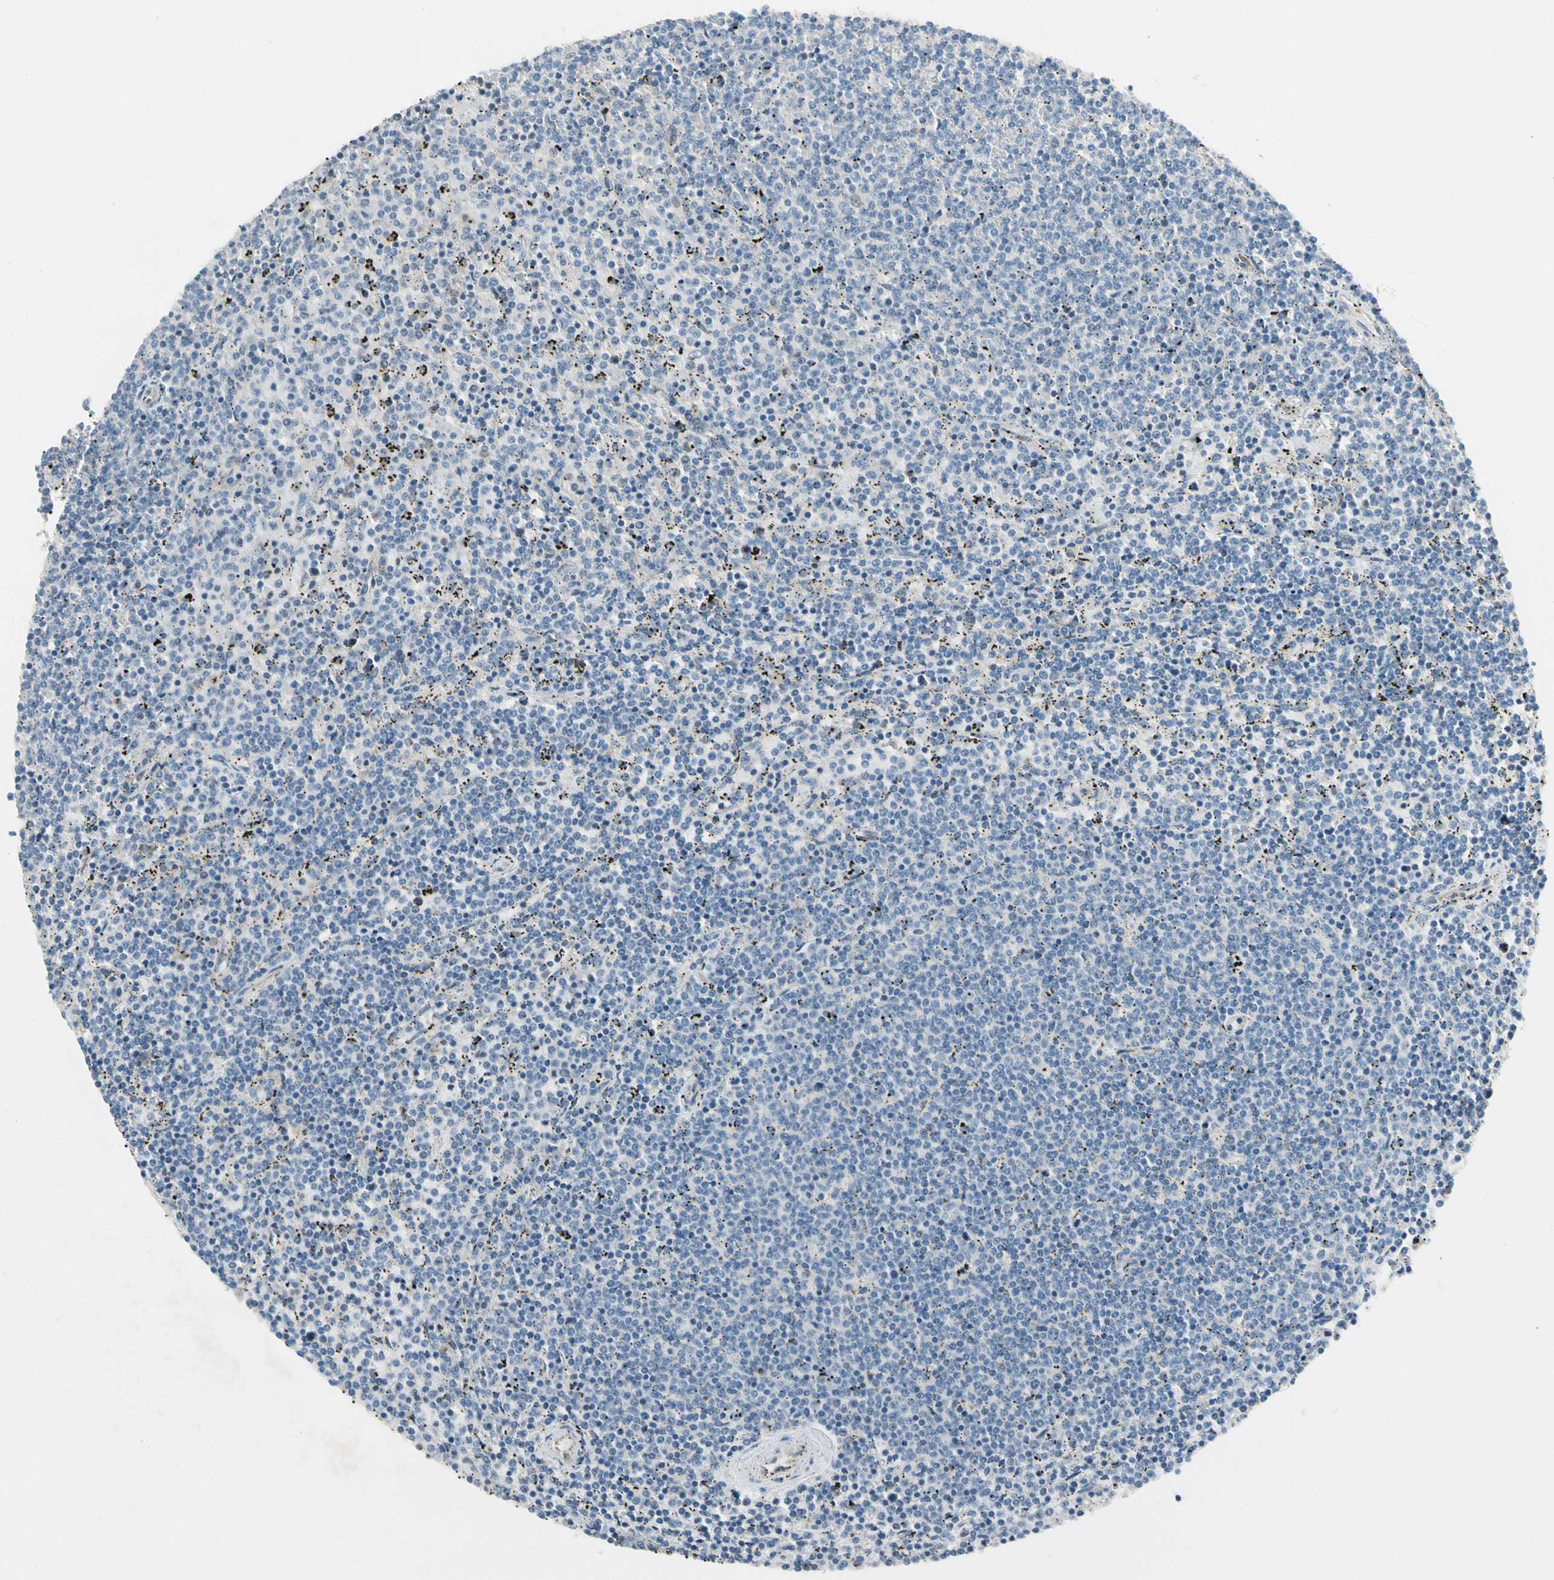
{"staining": {"intensity": "negative", "quantity": "none", "location": "none"}, "tissue": "lymphoma", "cell_type": "Tumor cells", "image_type": "cancer", "snomed": [{"axis": "morphology", "description": "Malignant lymphoma, non-Hodgkin's type, Low grade"}, {"axis": "topography", "description": "Spleen"}], "caption": "This is a image of IHC staining of lymphoma, which shows no positivity in tumor cells.", "gene": "LPCAT2", "patient": {"sex": "female", "age": 50}}